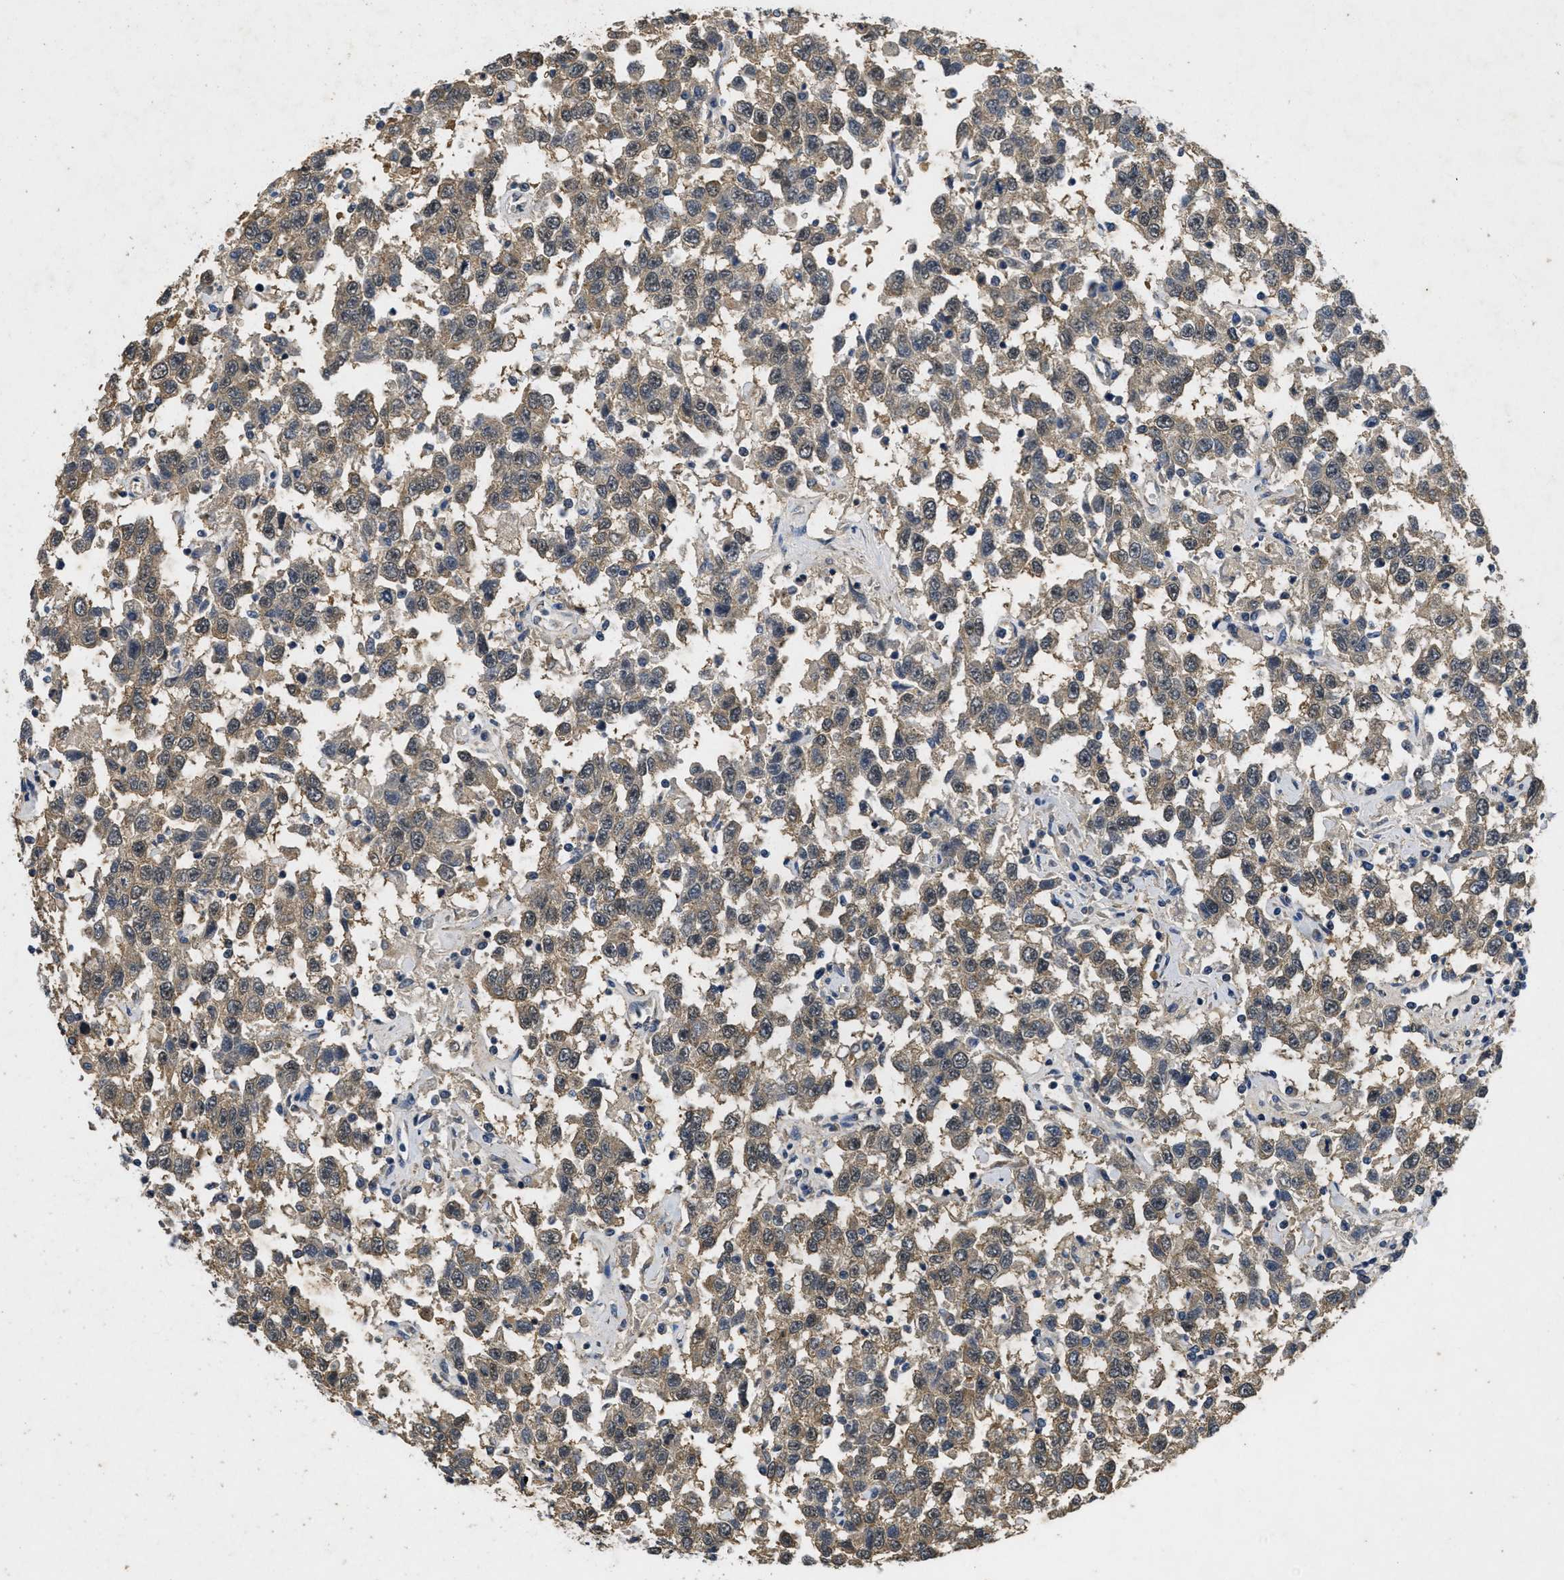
{"staining": {"intensity": "weak", "quantity": ">75%", "location": "cytoplasmic/membranous"}, "tissue": "testis cancer", "cell_type": "Tumor cells", "image_type": "cancer", "snomed": [{"axis": "morphology", "description": "Seminoma, NOS"}, {"axis": "topography", "description": "Testis"}], "caption": "Immunohistochemistry (IHC) (DAB) staining of seminoma (testis) displays weak cytoplasmic/membranous protein expression in about >75% of tumor cells.", "gene": "PAPOLG", "patient": {"sex": "male", "age": 41}}